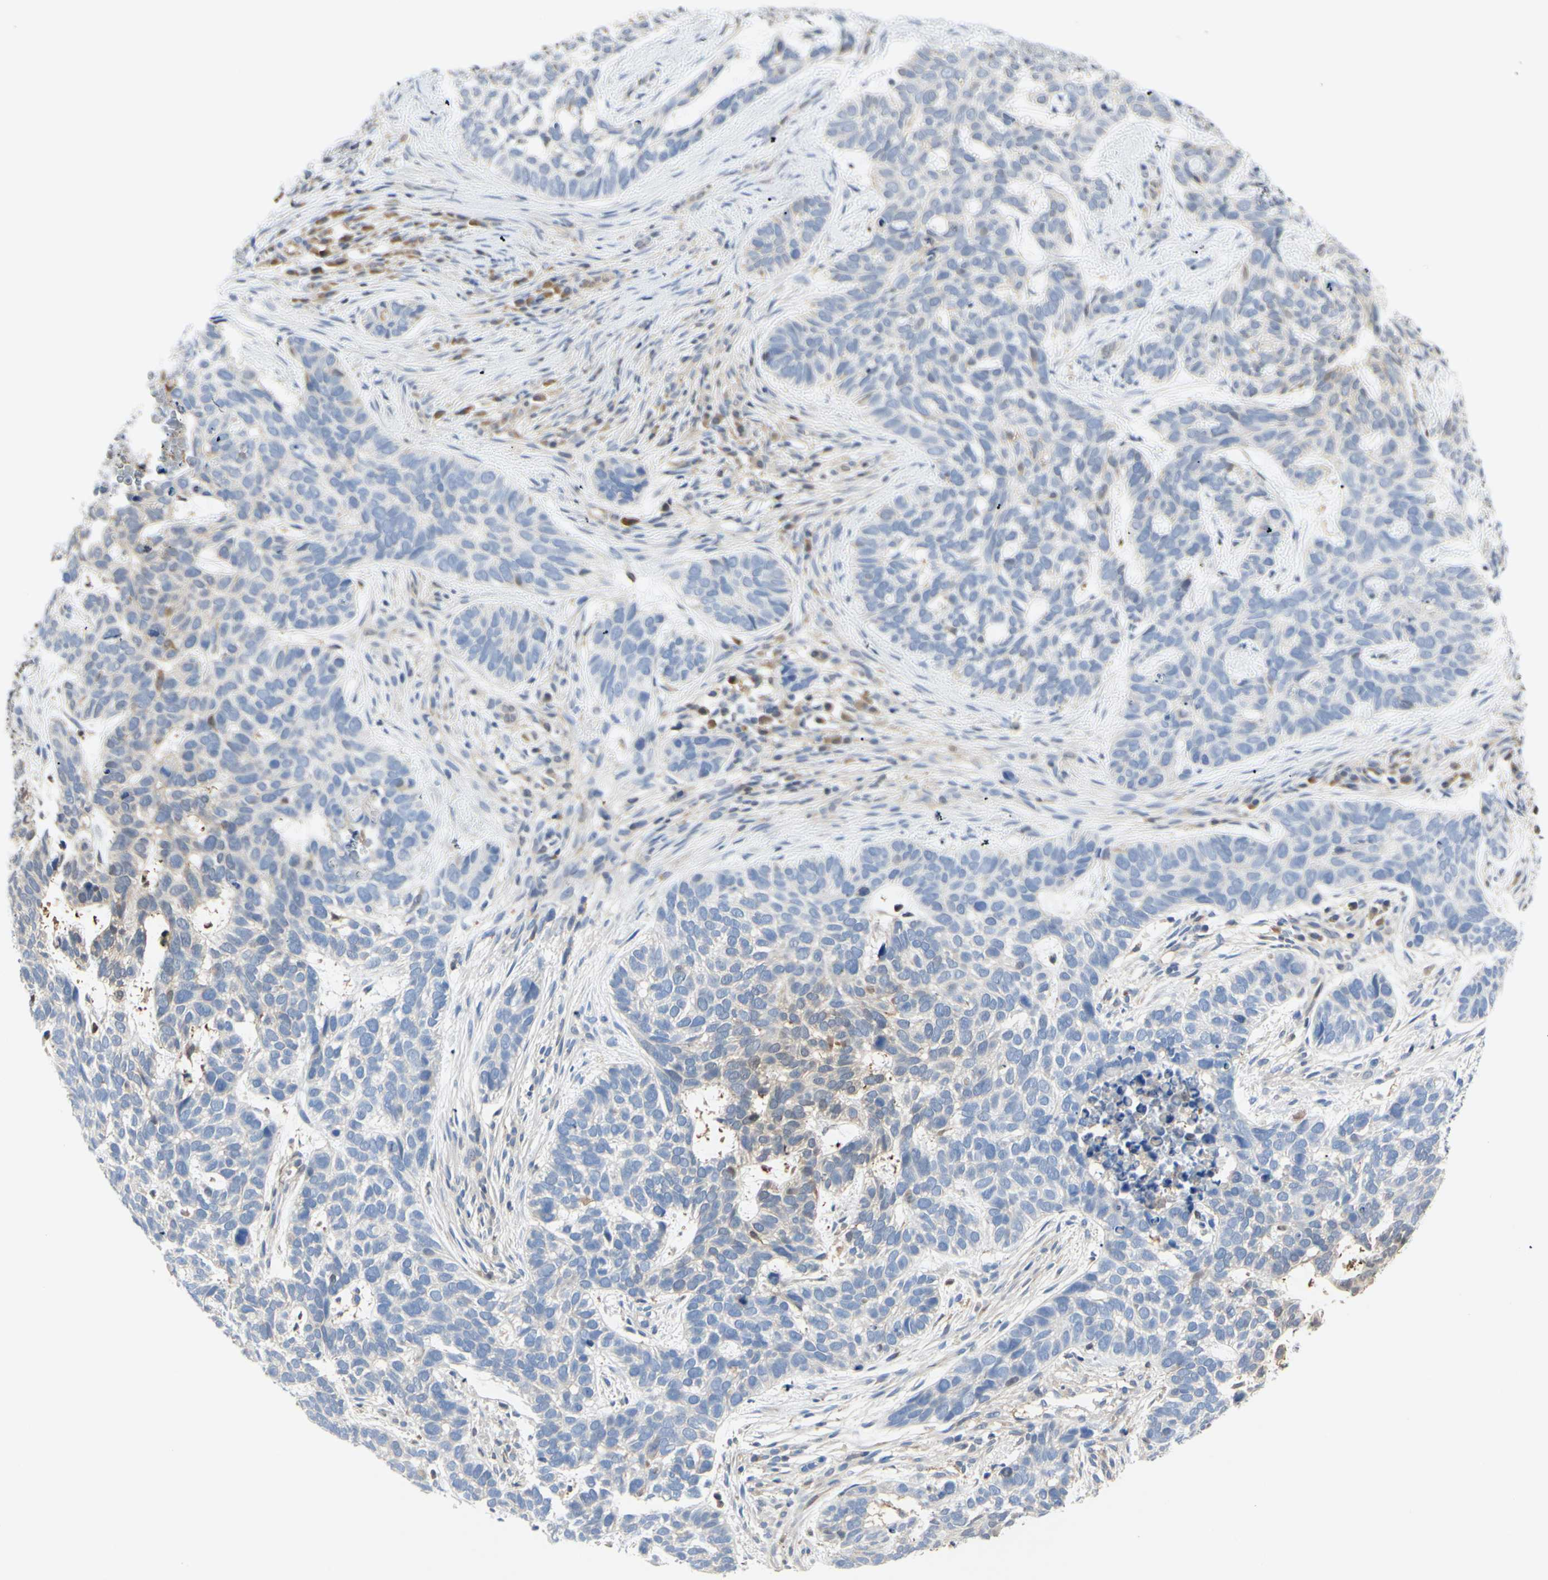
{"staining": {"intensity": "moderate", "quantity": "25%-75%", "location": "cytoplasmic/membranous"}, "tissue": "skin cancer", "cell_type": "Tumor cells", "image_type": "cancer", "snomed": [{"axis": "morphology", "description": "Basal cell carcinoma"}, {"axis": "topography", "description": "Skin"}], "caption": "This photomicrograph displays immunohistochemistry staining of skin basal cell carcinoma, with medium moderate cytoplasmic/membranous staining in approximately 25%-75% of tumor cells.", "gene": "UPK3B", "patient": {"sex": "male", "age": 87}}